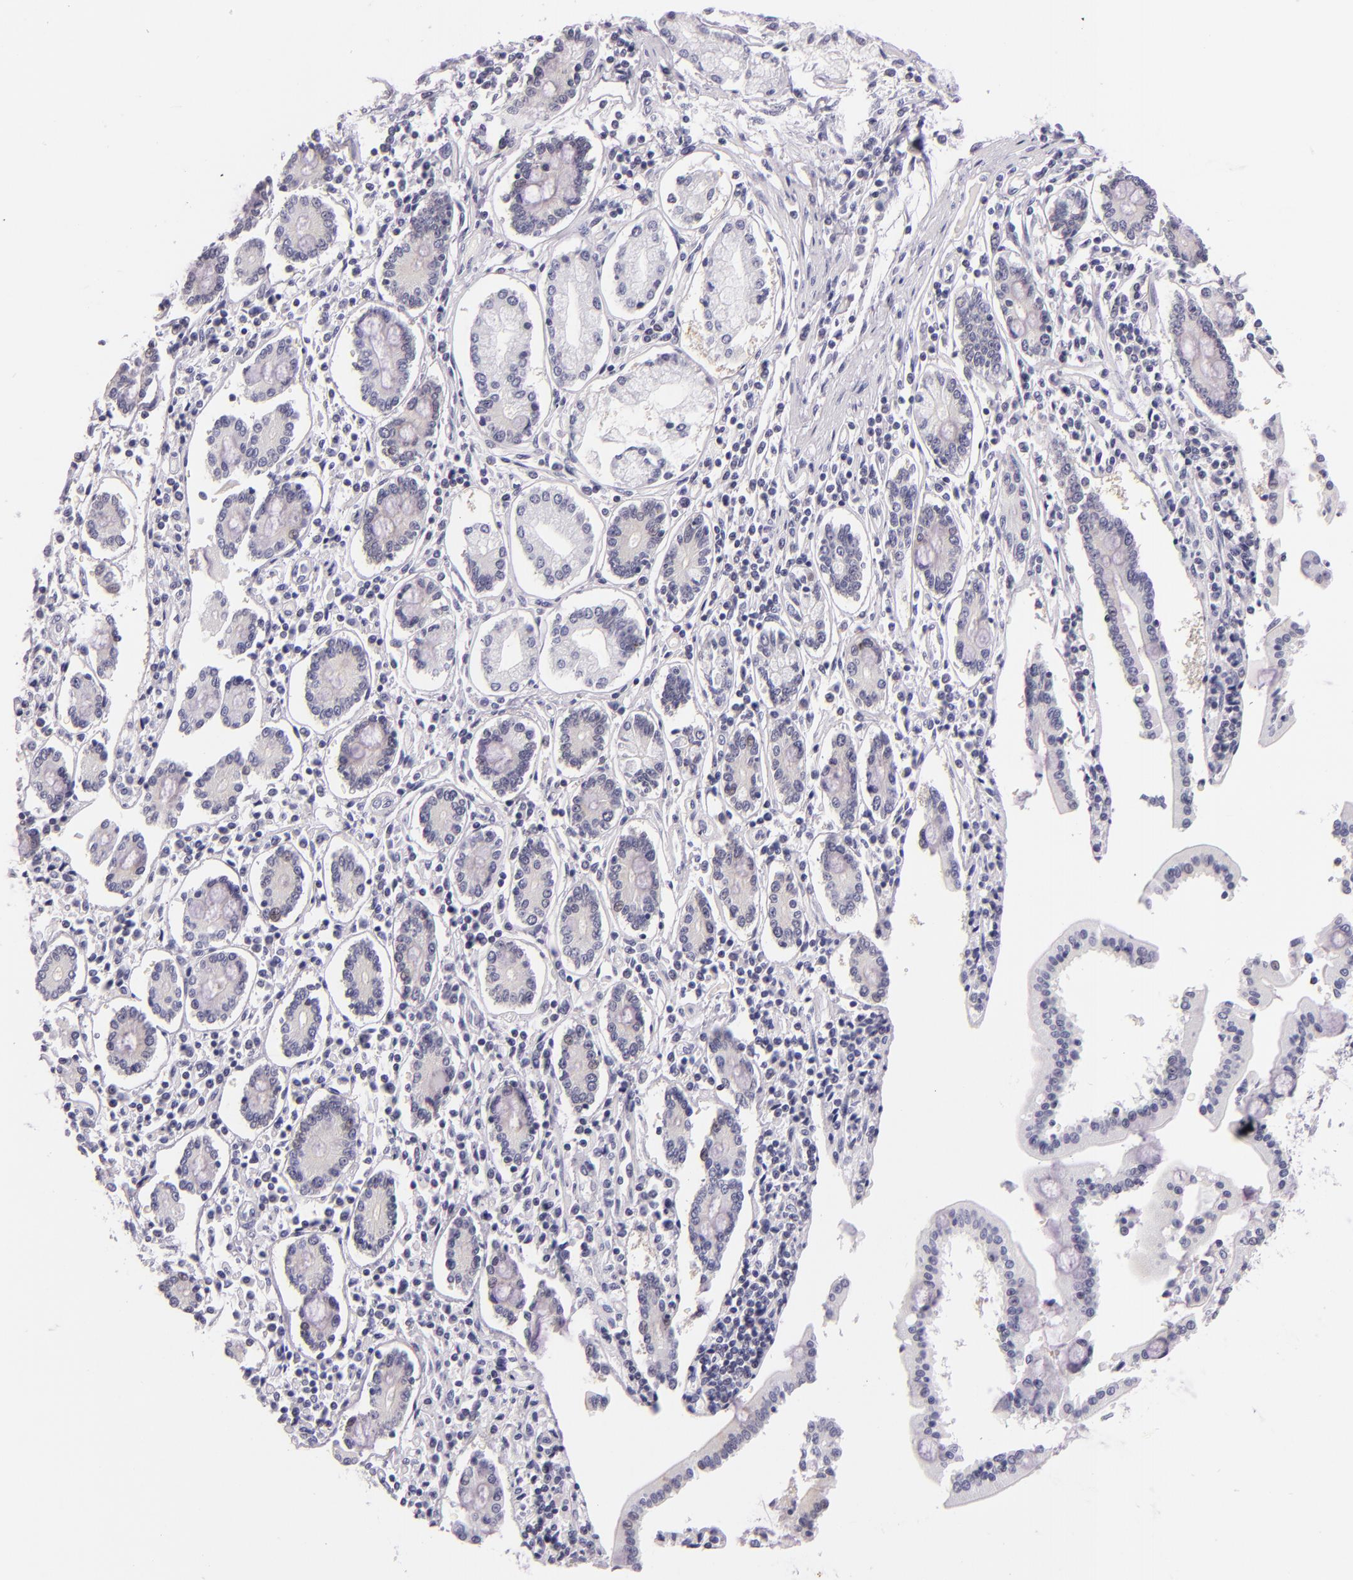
{"staining": {"intensity": "negative", "quantity": "none", "location": "none"}, "tissue": "pancreatic cancer", "cell_type": "Tumor cells", "image_type": "cancer", "snomed": [{"axis": "morphology", "description": "Adenocarcinoma, NOS"}, {"axis": "topography", "description": "Pancreas"}], "caption": "The micrograph shows no significant expression in tumor cells of pancreatic cancer.", "gene": "HSP90AA1", "patient": {"sex": "female", "age": 57}}